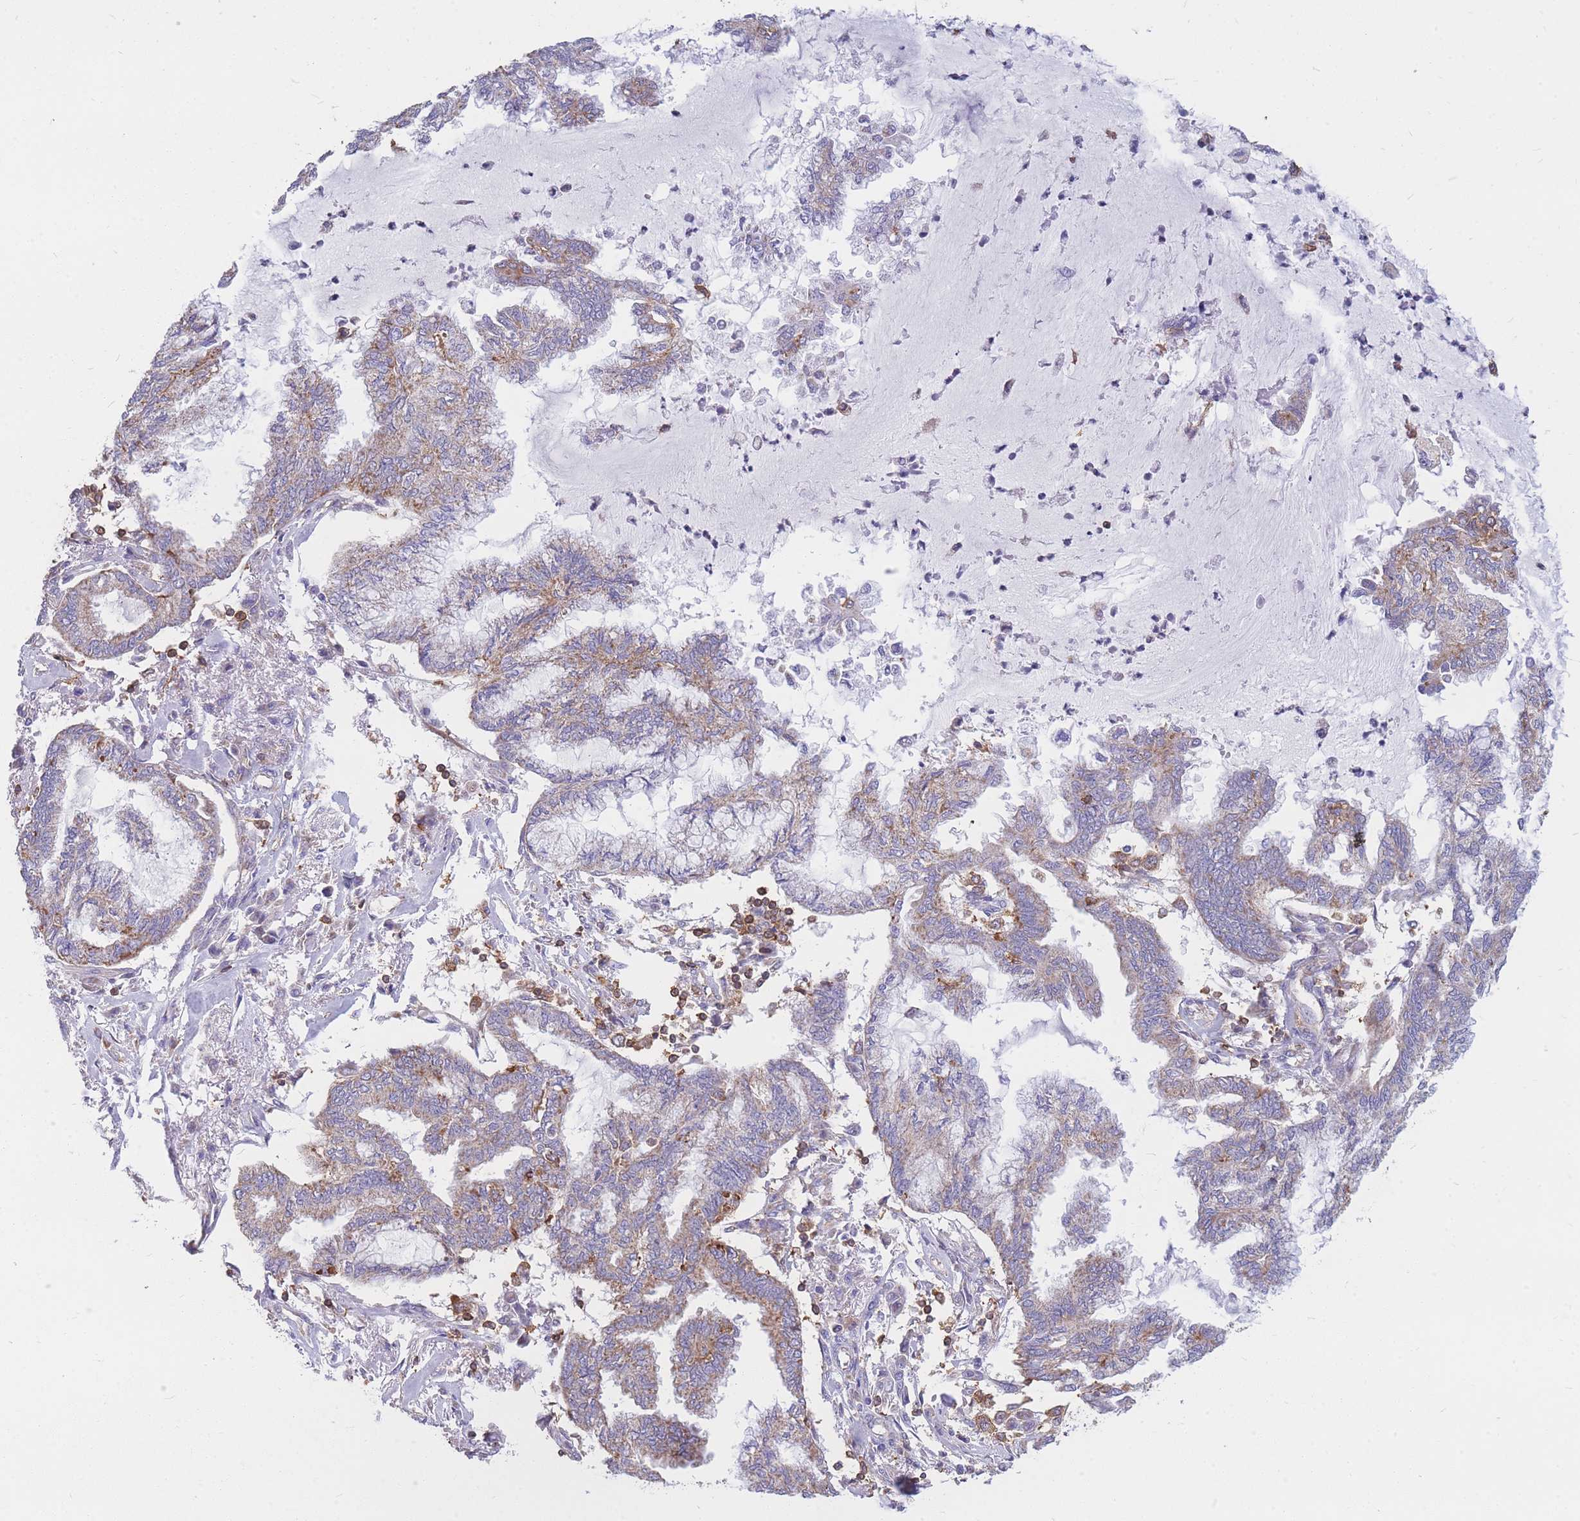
{"staining": {"intensity": "weak", "quantity": "25%-75%", "location": "cytoplasmic/membranous"}, "tissue": "endometrial cancer", "cell_type": "Tumor cells", "image_type": "cancer", "snomed": [{"axis": "morphology", "description": "Adenocarcinoma, NOS"}, {"axis": "topography", "description": "Endometrium"}], "caption": "A brown stain labels weak cytoplasmic/membranous positivity of a protein in adenocarcinoma (endometrial) tumor cells. The staining was performed using DAB (3,3'-diaminobenzidine) to visualize the protein expression in brown, while the nuclei were stained in blue with hematoxylin (Magnification: 20x).", "gene": "MRPL54", "patient": {"sex": "female", "age": 86}}